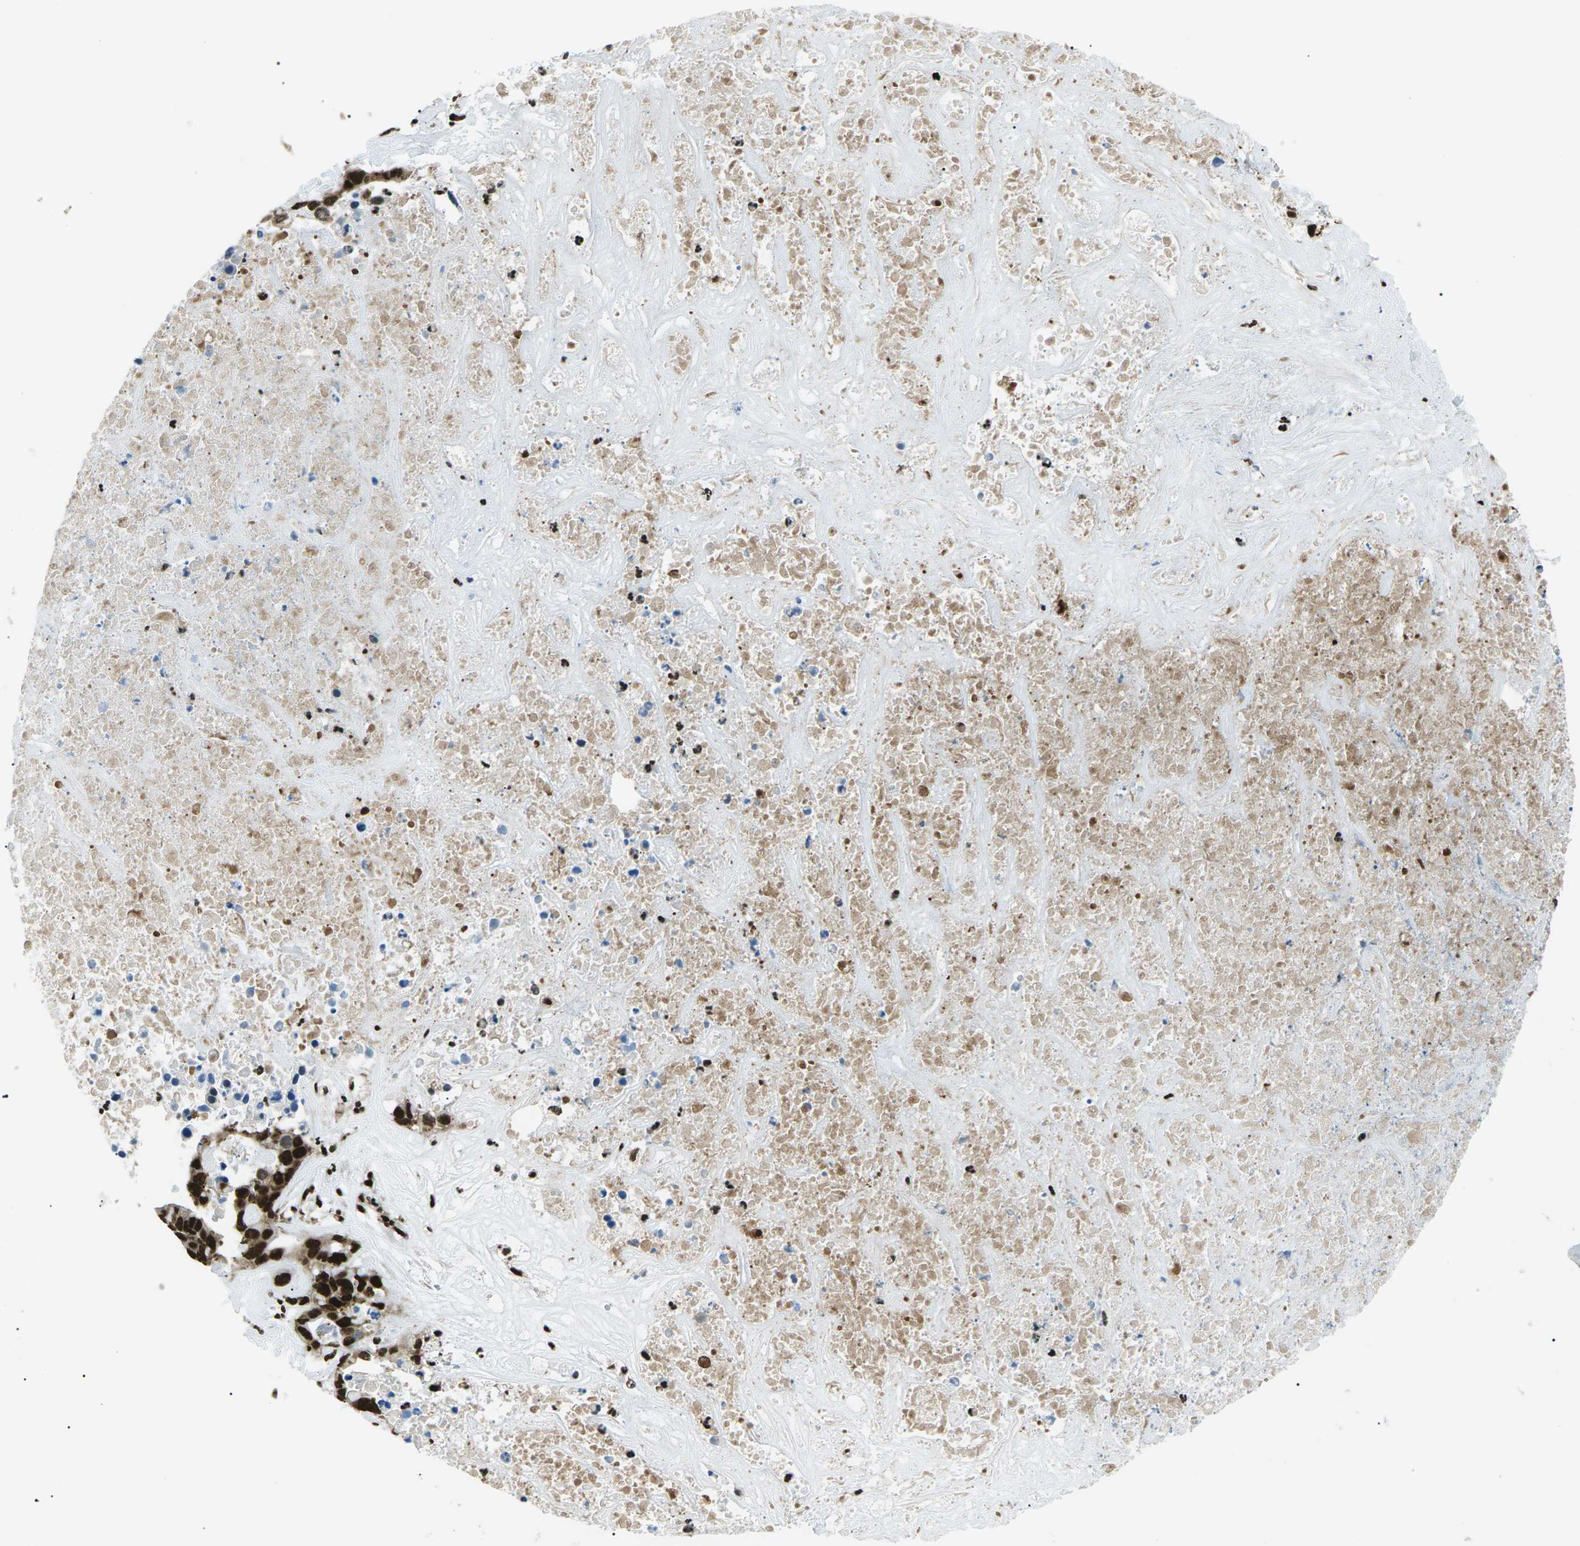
{"staining": {"intensity": "strong", "quantity": ">75%", "location": "nuclear"}, "tissue": "liver cancer", "cell_type": "Tumor cells", "image_type": "cancer", "snomed": [{"axis": "morphology", "description": "Cholangiocarcinoma"}, {"axis": "topography", "description": "Liver"}], "caption": "Immunohistochemical staining of human cholangiocarcinoma (liver) exhibits high levels of strong nuclear positivity in about >75% of tumor cells.", "gene": "HNRNPK", "patient": {"sex": "female", "age": 65}}